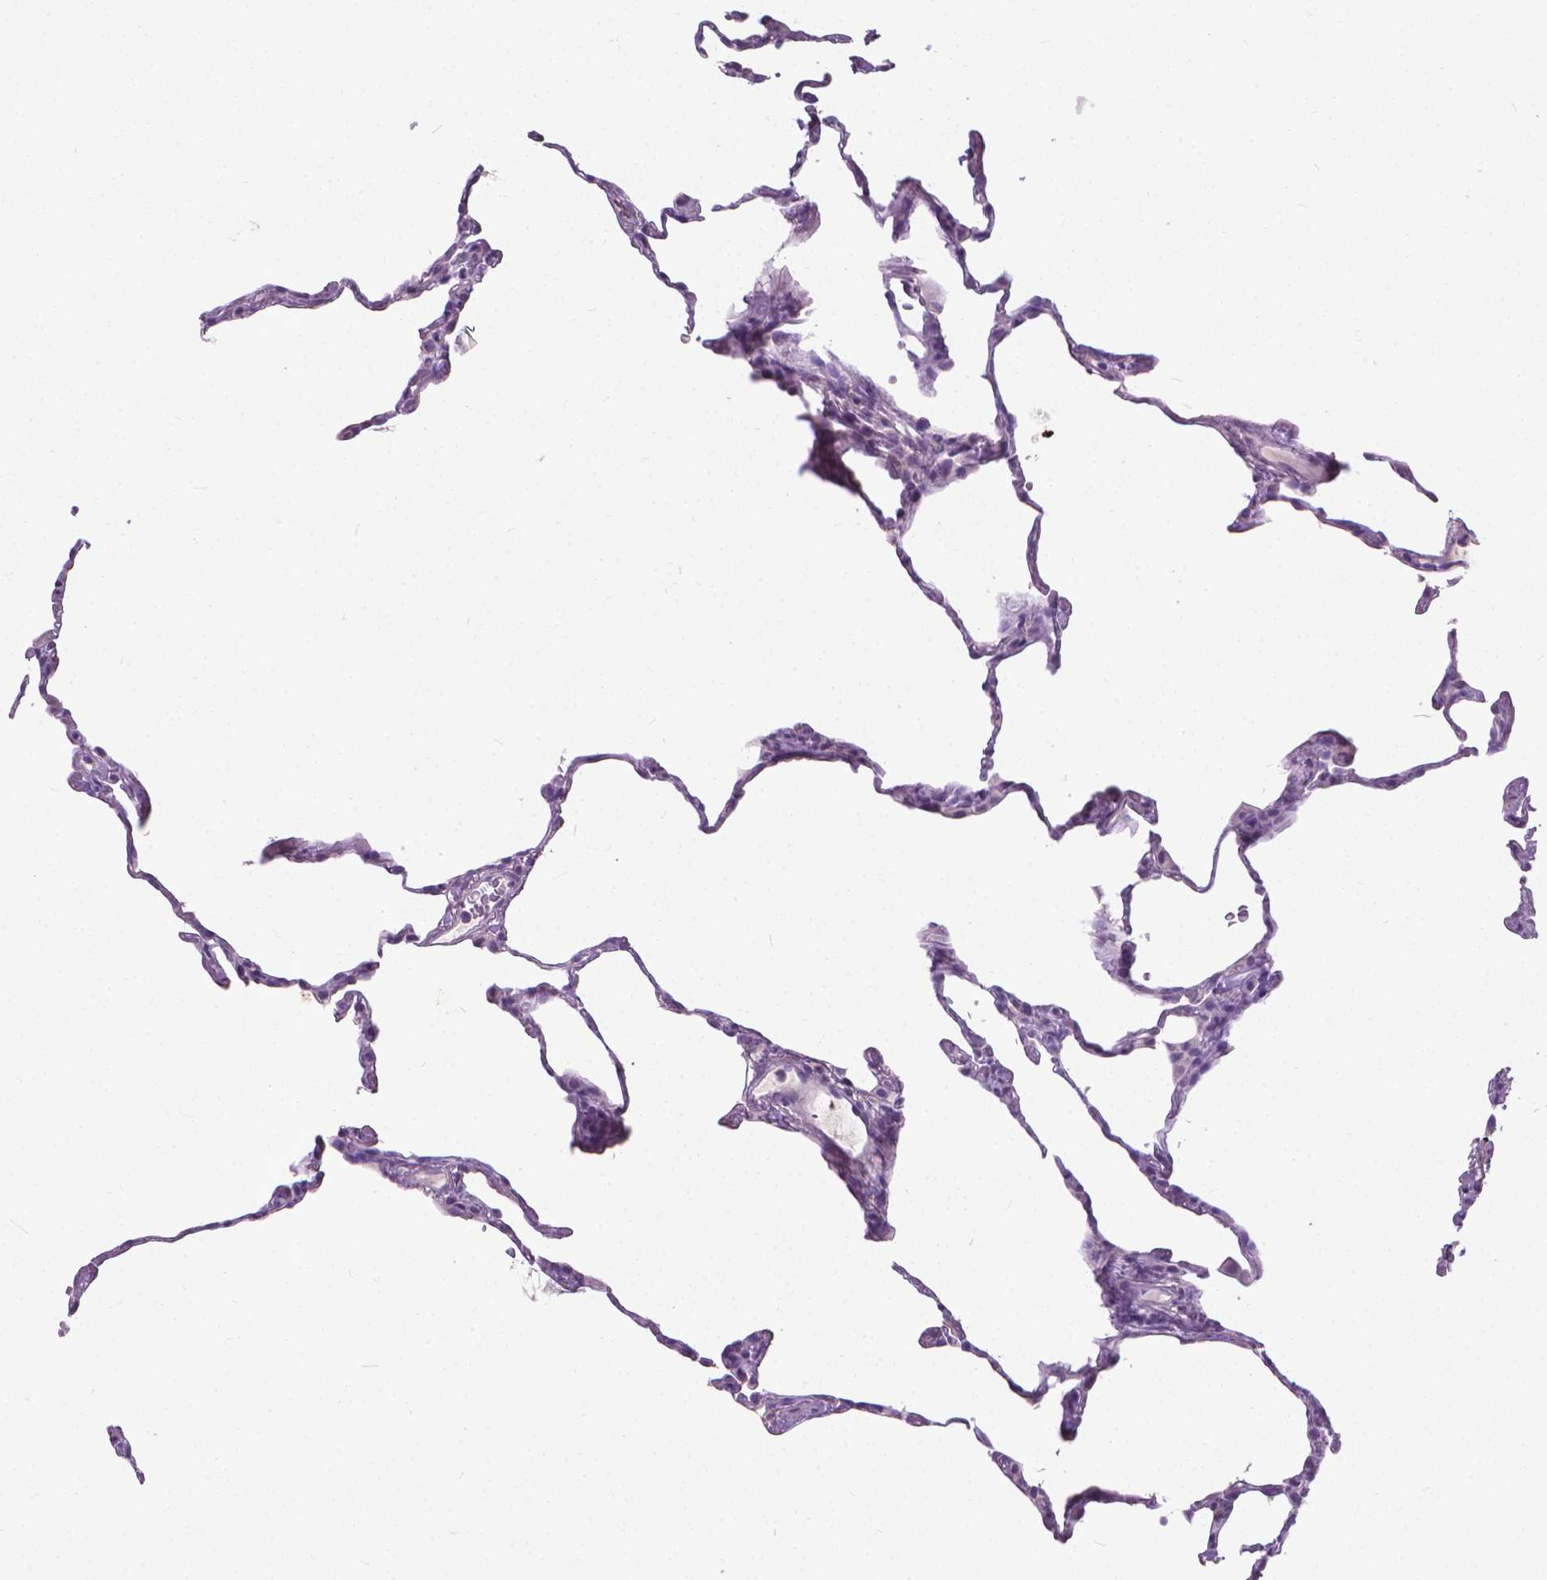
{"staining": {"intensity": "negative", "quantity": "none", "location": "none"}, "tissue": "lung", "cell_type": "Alveolar cells", "image_type": "normal", "snomed": [{"axis": "morphology", "description": "Normal tissue, NOS"}, {"axis": "topography", "description": "Lung"}], "caption": "Immunohistochemistry (IHC) of unremarkable human lung shows no staining in alveolar cells.", "gene": "KRT5", "patient": {"sex": "female", "age": 57}}